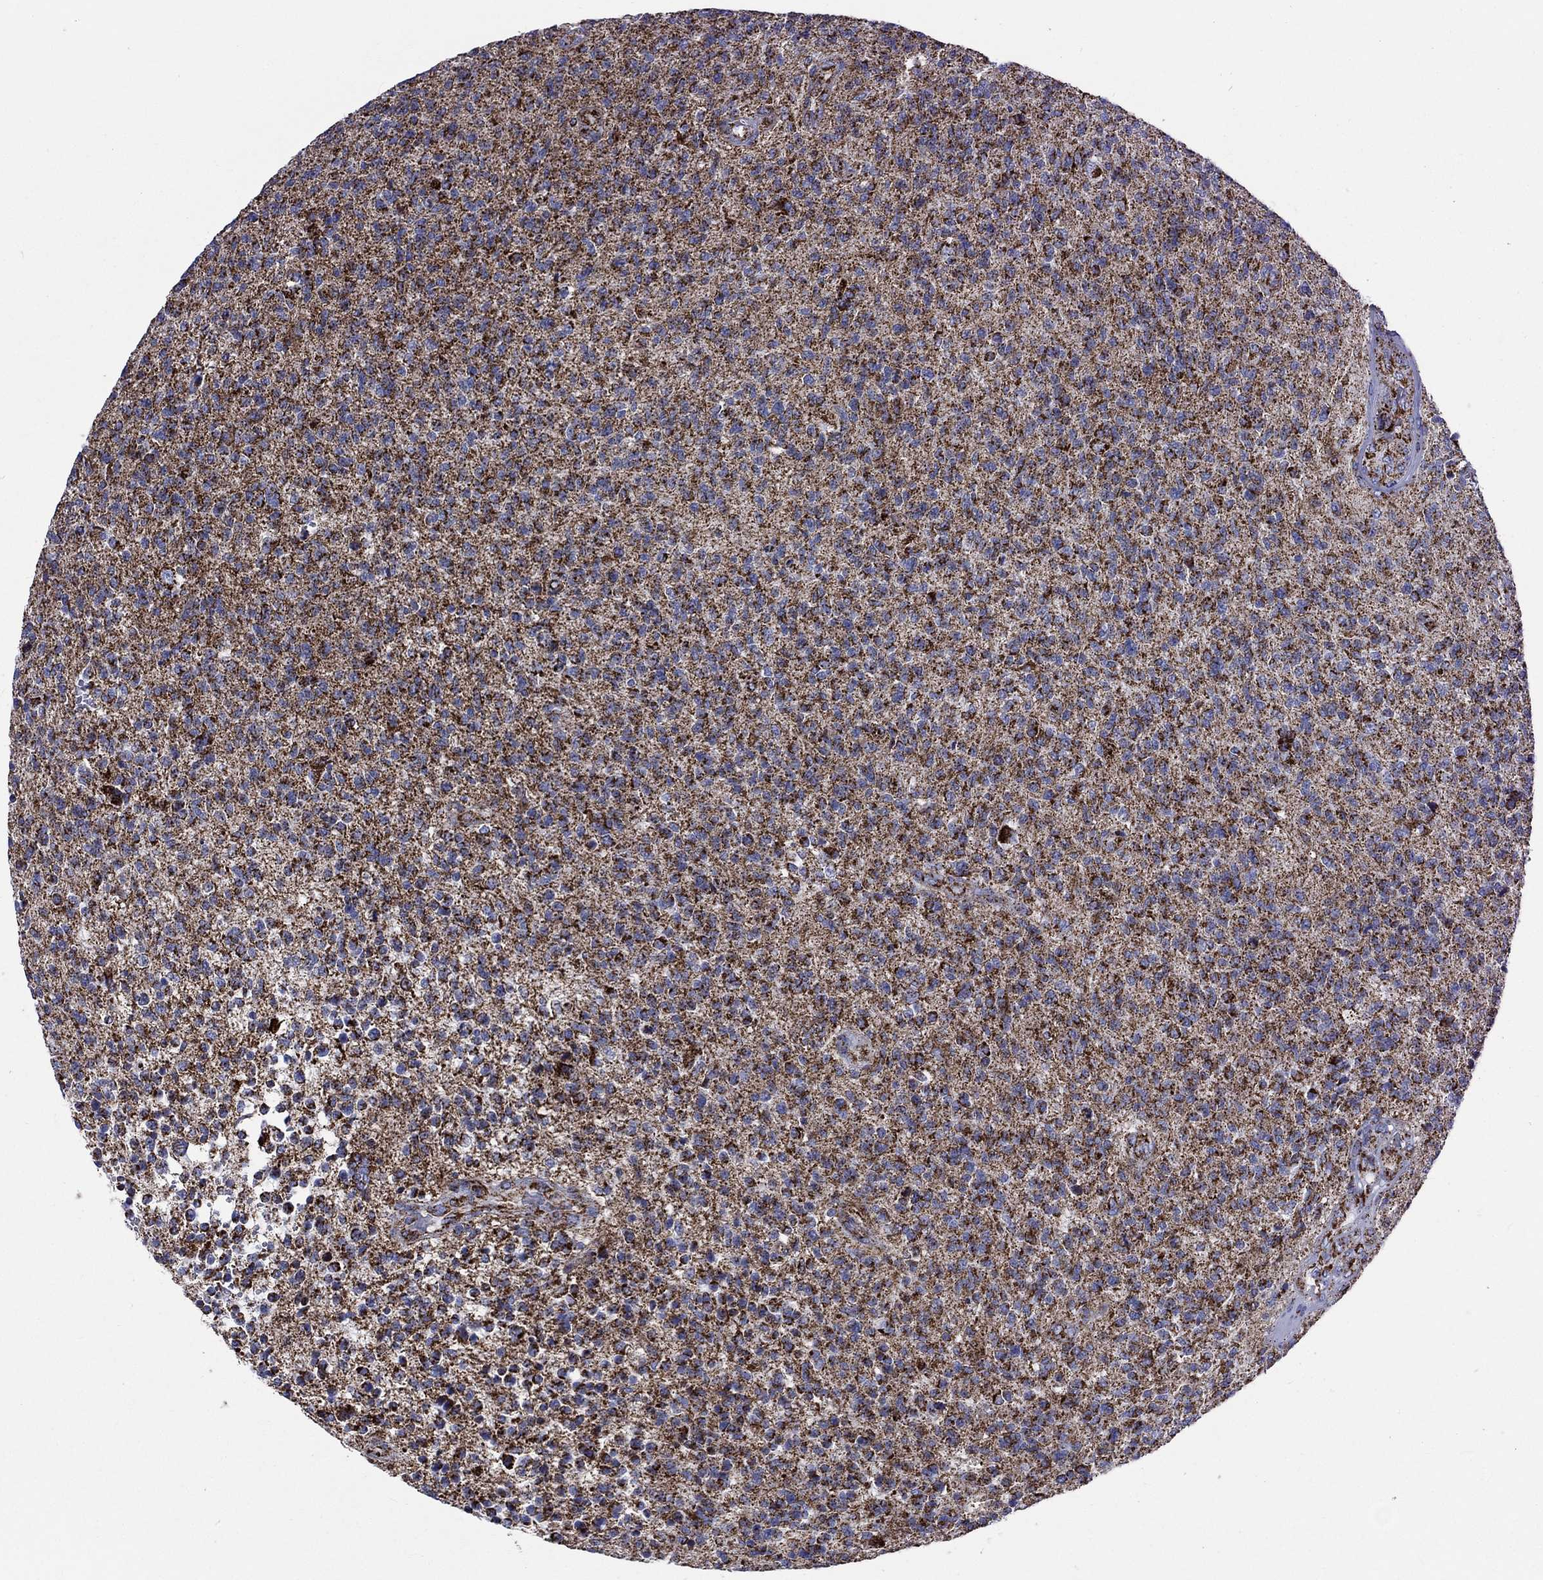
{"staining": {"intensity": "strong", "quantity": ">75%", "location": "cytoplasmic/membranous"}, "tissue": "glioma", "cell_type": "Tumor cells", "image_type": "cancer", "snomed": [{"axis": "morphology", "description": "Glioma, malignant, High grade"}, {"axis": "topography", "description": "Brain"}], "caption": "Immunohistochemistry staining of malignant high-grade glioma, which displays high levels of strong cytoplasmic/membranous positivity in approximately >75% of tumor cells indicating strong cytoplasmic/membranous protein positivity. The staining was performed using DAB (brown) for protein detection and nuclei were counterstained in hematoxylin (blue).", "gene": "RCE1", "patient": {"sex": "male", "age": 56}}